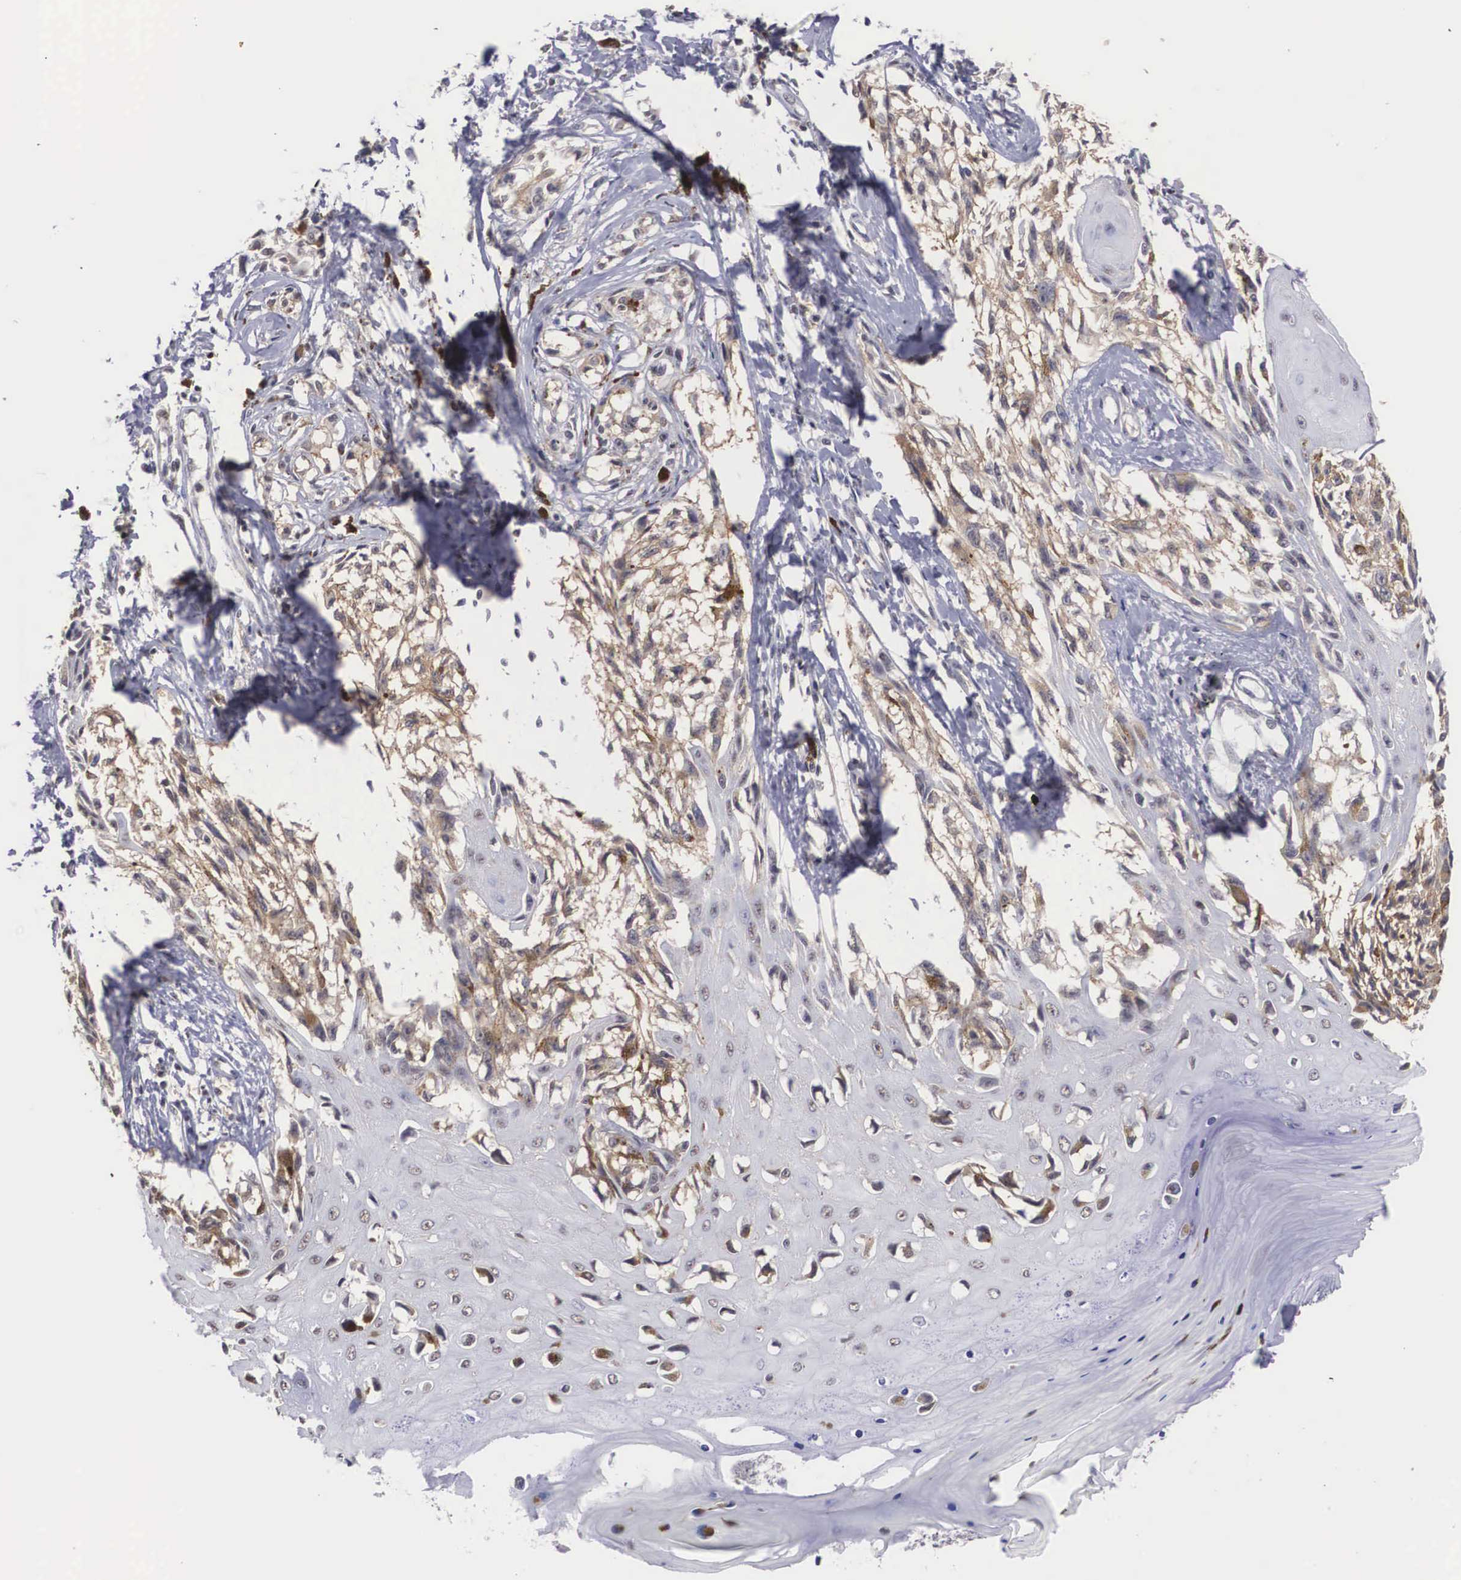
{"staining": {"intensity": "negative", "quantity": "none", "location": "none"}, "tissue": "melanoma", "cell_type": "Tumor cells", "image_type": "cancer", "snomed": [{"axis": "morphology", "description": "Malignant melanoma, NOS"}, {"axis": "topography", "description": "Skin"}], "caption": "High magnification brightfield microscopy of melanoma stained with DAB (brown) and counterstained with hematoxylin (blue): tumor cells show no significant staining.", "gene": "NR4A2", "patient": {"sex": "female", "age": 82}}